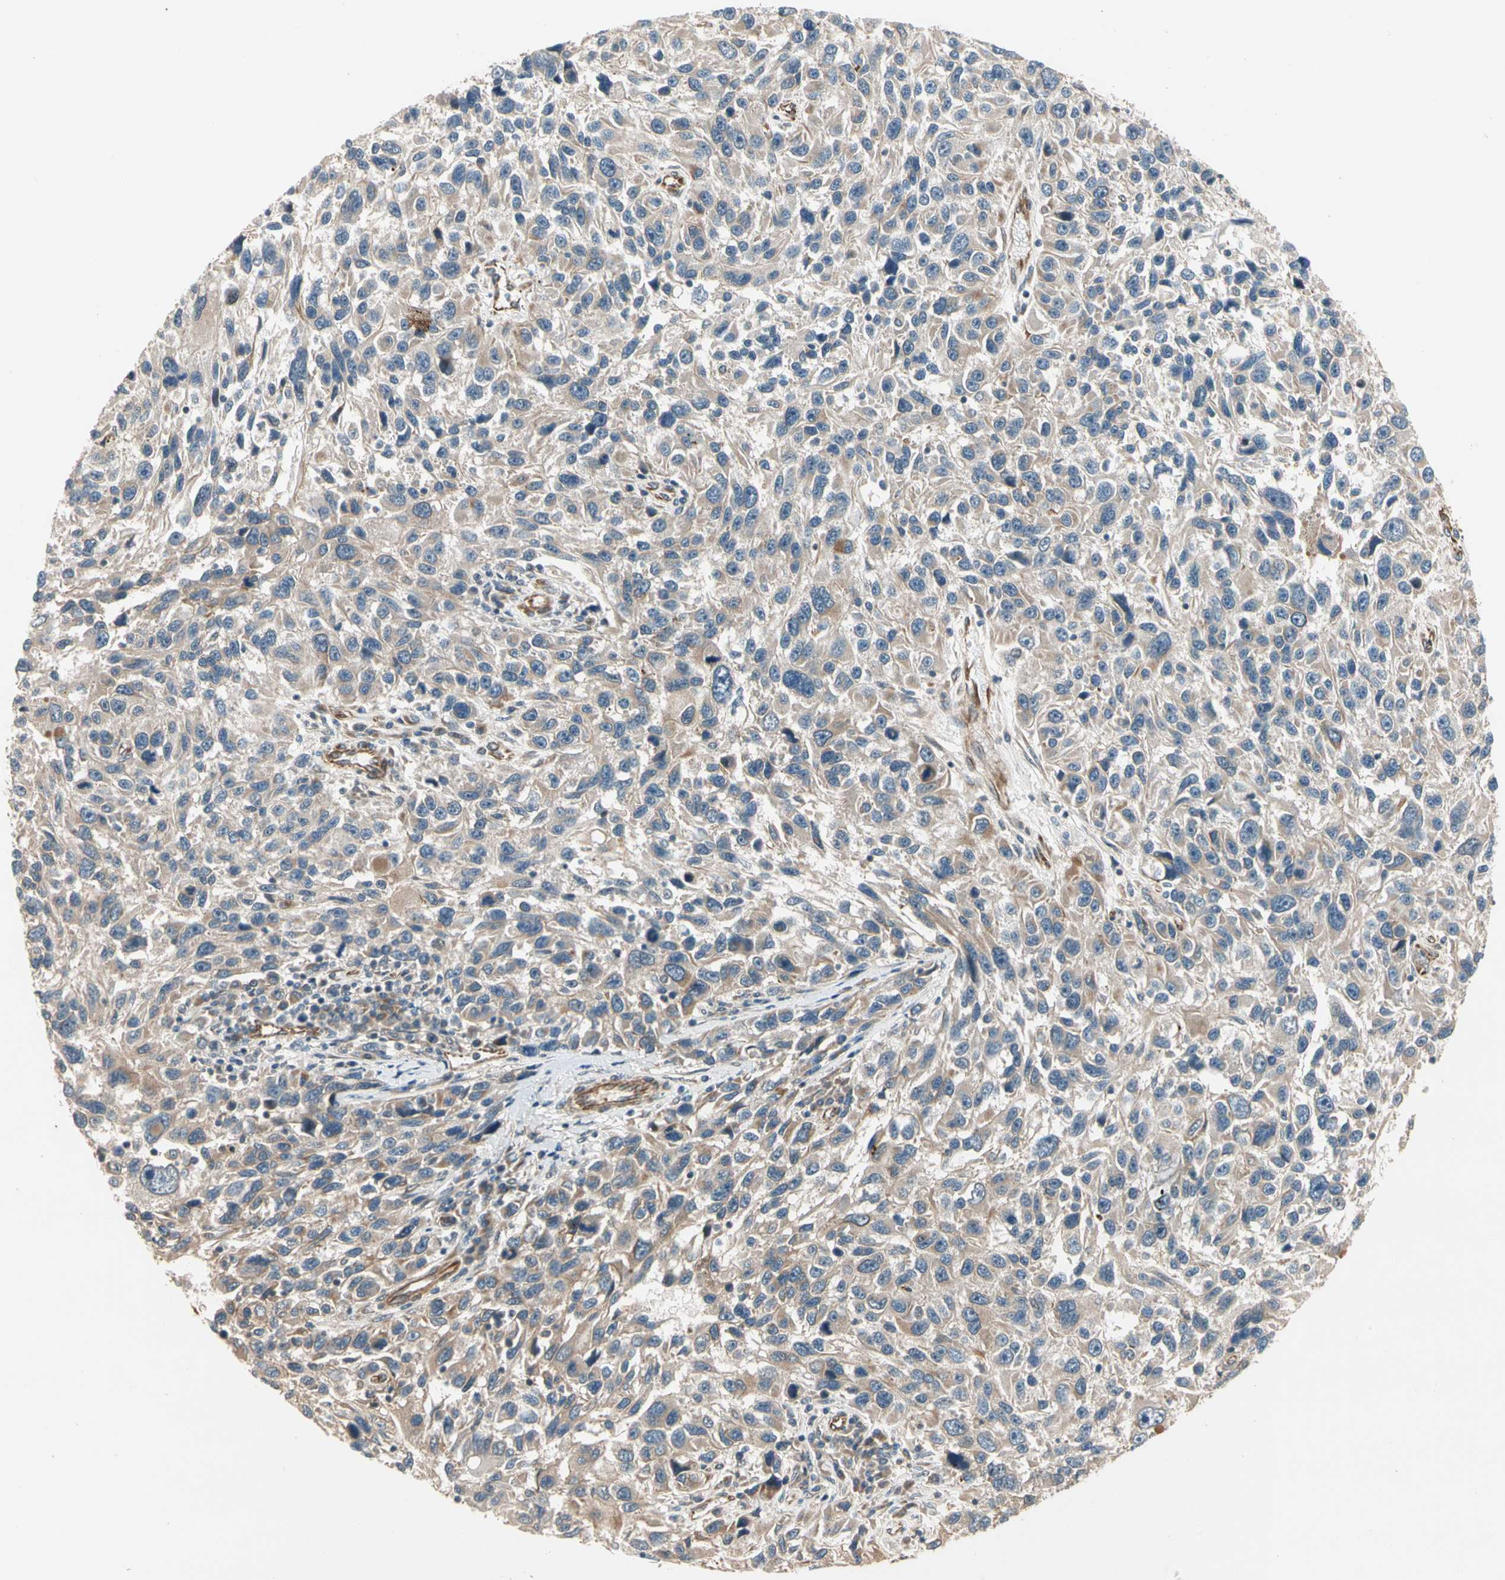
{"staining": {"intensity": "weak", "quantity": ">75%", "location": "cytoplasmic/membranous"}, "tissue": "melanoma", "cell_type": "Tumor cells", "image_type": "cancer", "snomed": [{"axis": "morphology", "description": "Malignant melanoma, NOS"}, {"axis": "topography", "description": "Skin"}], "caption": "Melanoma was stained to show a protein in brown. There is low levels of weak cytoplasmic/membranous expression in about >75% of tumor cells. The staining was performed using DAB, with brown indicating positive protein expression. Nuclei are stained blue with hematoxylin.", "gene": "ROCK2", "patient": {"sex": "male", "age": 53}}